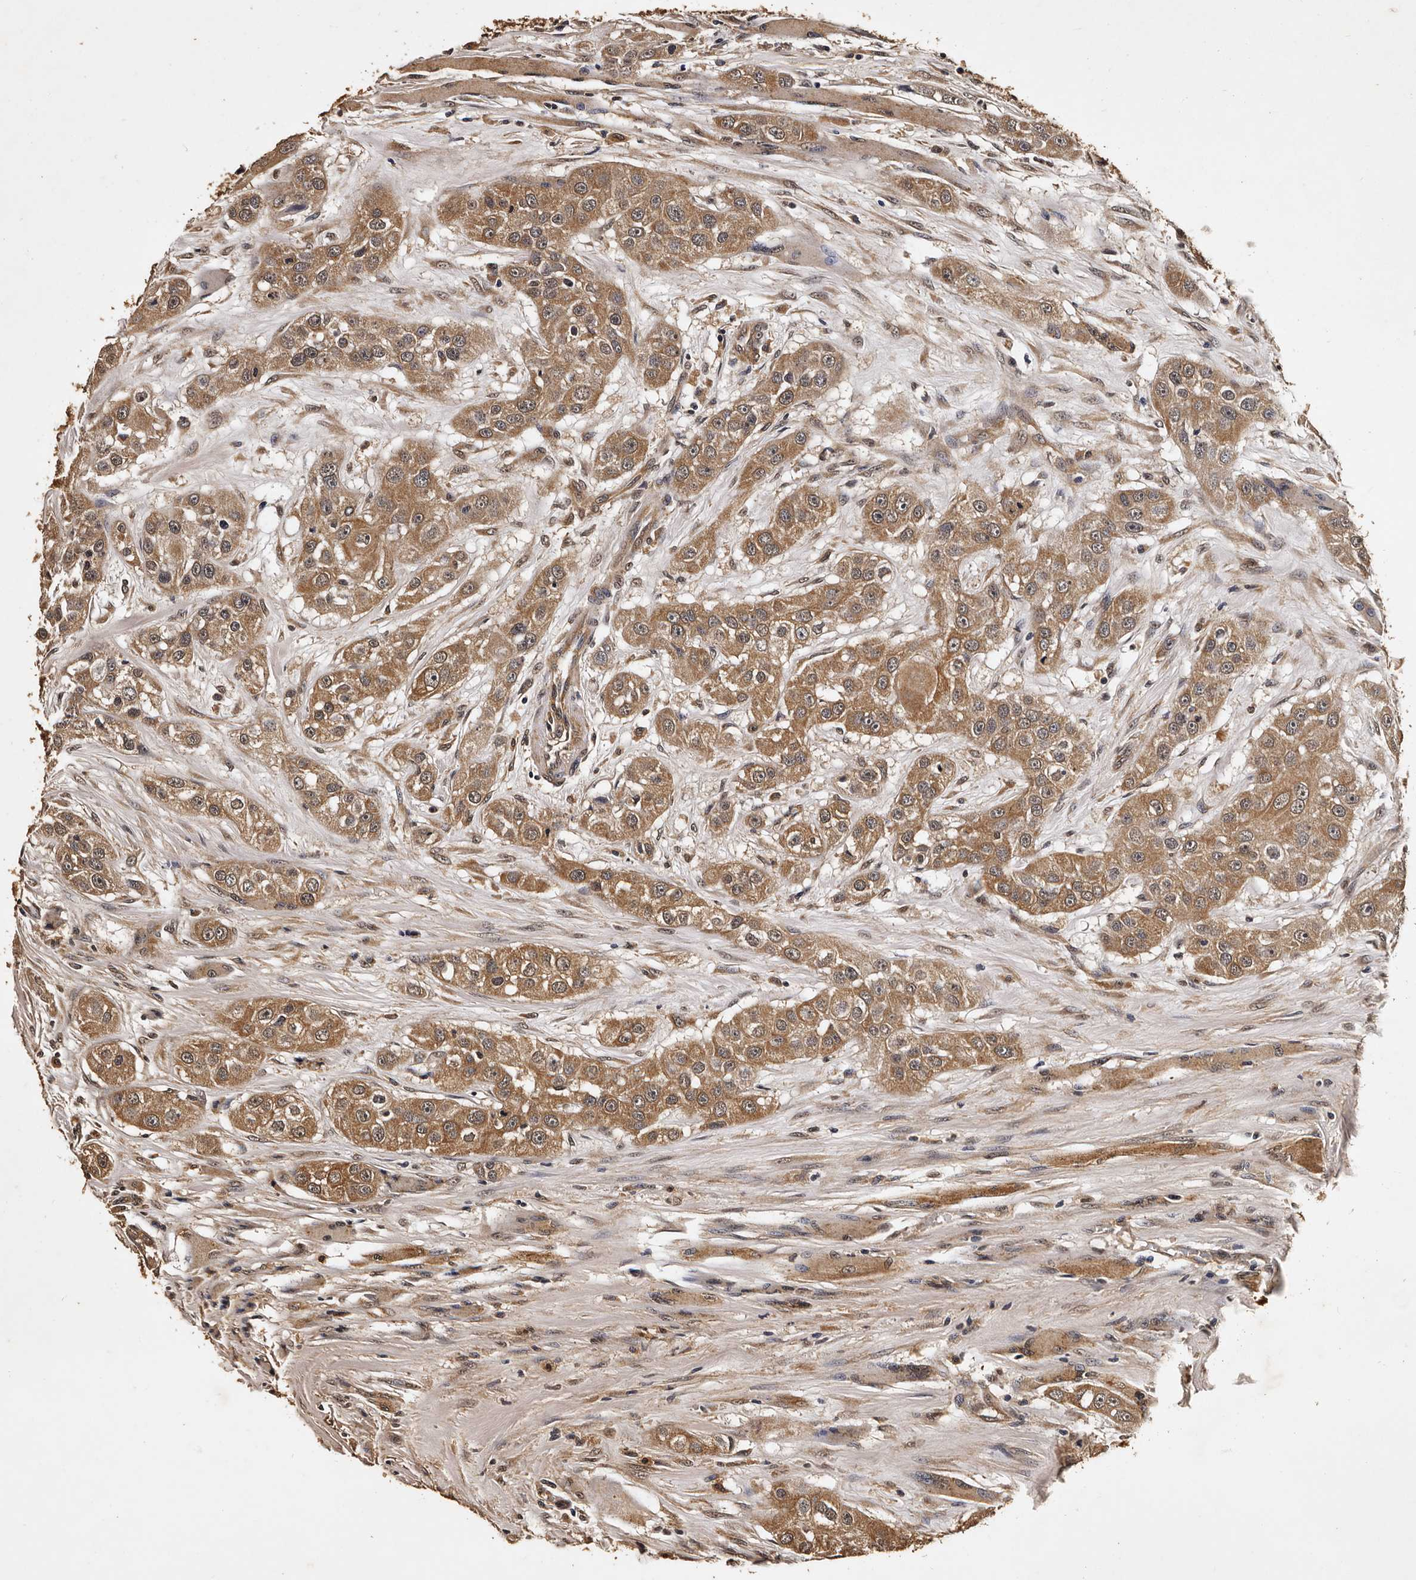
{"staining": {"intensity": "moderate", "quantity": ">75%", "location": "cytoplasmic/membranous"}, "tissue": "head and neck cancer", "cell_type": "Tumor cells", "image_type": "cancer", "snomed": [{"axis": "morphology", "description": "Normal tissue, NOS"}, {"axis": "morphology", "description": "Squamous cell carcinoma, NOS"}, {"axis": "topography", "description": "Skeletal muscle"}, {"axis": "topography", "description": "Head-Neck"}], "caption": "Immunohistochemistry (DAB) staining of human head and neck cancer demonstrates moderate cytoplasmic/membranous protein positivity in approximately >75% of tumor cells.", "gene": "PARS2", "patient": {"sex": "male", "age": 51}}